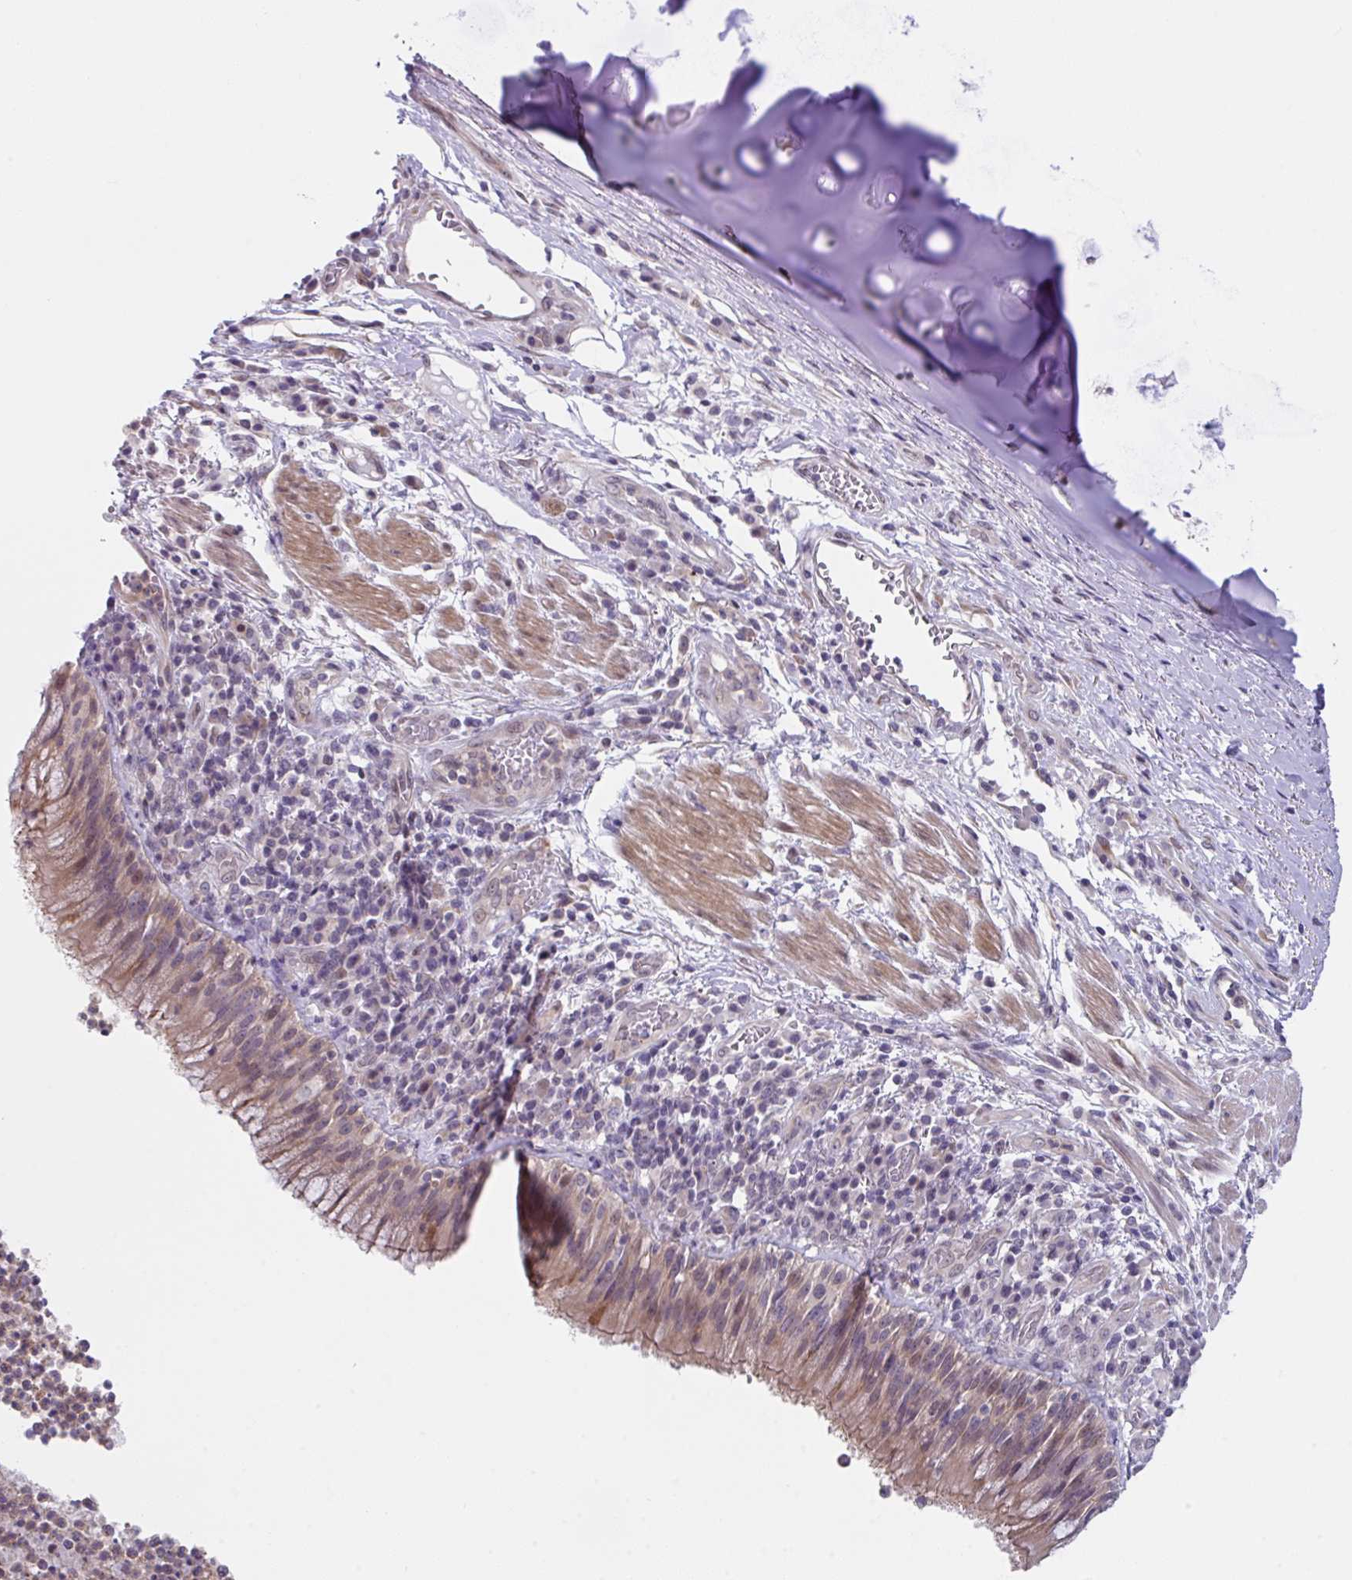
{"staining": {"intensity": "moderate", "quantity": "25%-75%", "location": "cytoplasmic/membranous,nuclear"}, "tissue": "bronchus", "cell_type": "Respiratory epithelial cells", "image_type": "normal", "snomed": [{"axis": "morphology", "description": "Normal tissue, NOS"}, {"axis": "topography", "description": "Cartilage tissue"}, {"axis": "topography", "description": "Bronchus"}], "caption": "Protein positivity by IHC demonstrates moderate cytoplasmic/membranous,nuclear positivity in about 25%-75% of respiratory epithelial cells in unremarkable bronchus.", "gene": "RBM18", "patient": {"sex": "male", "age": 56}}